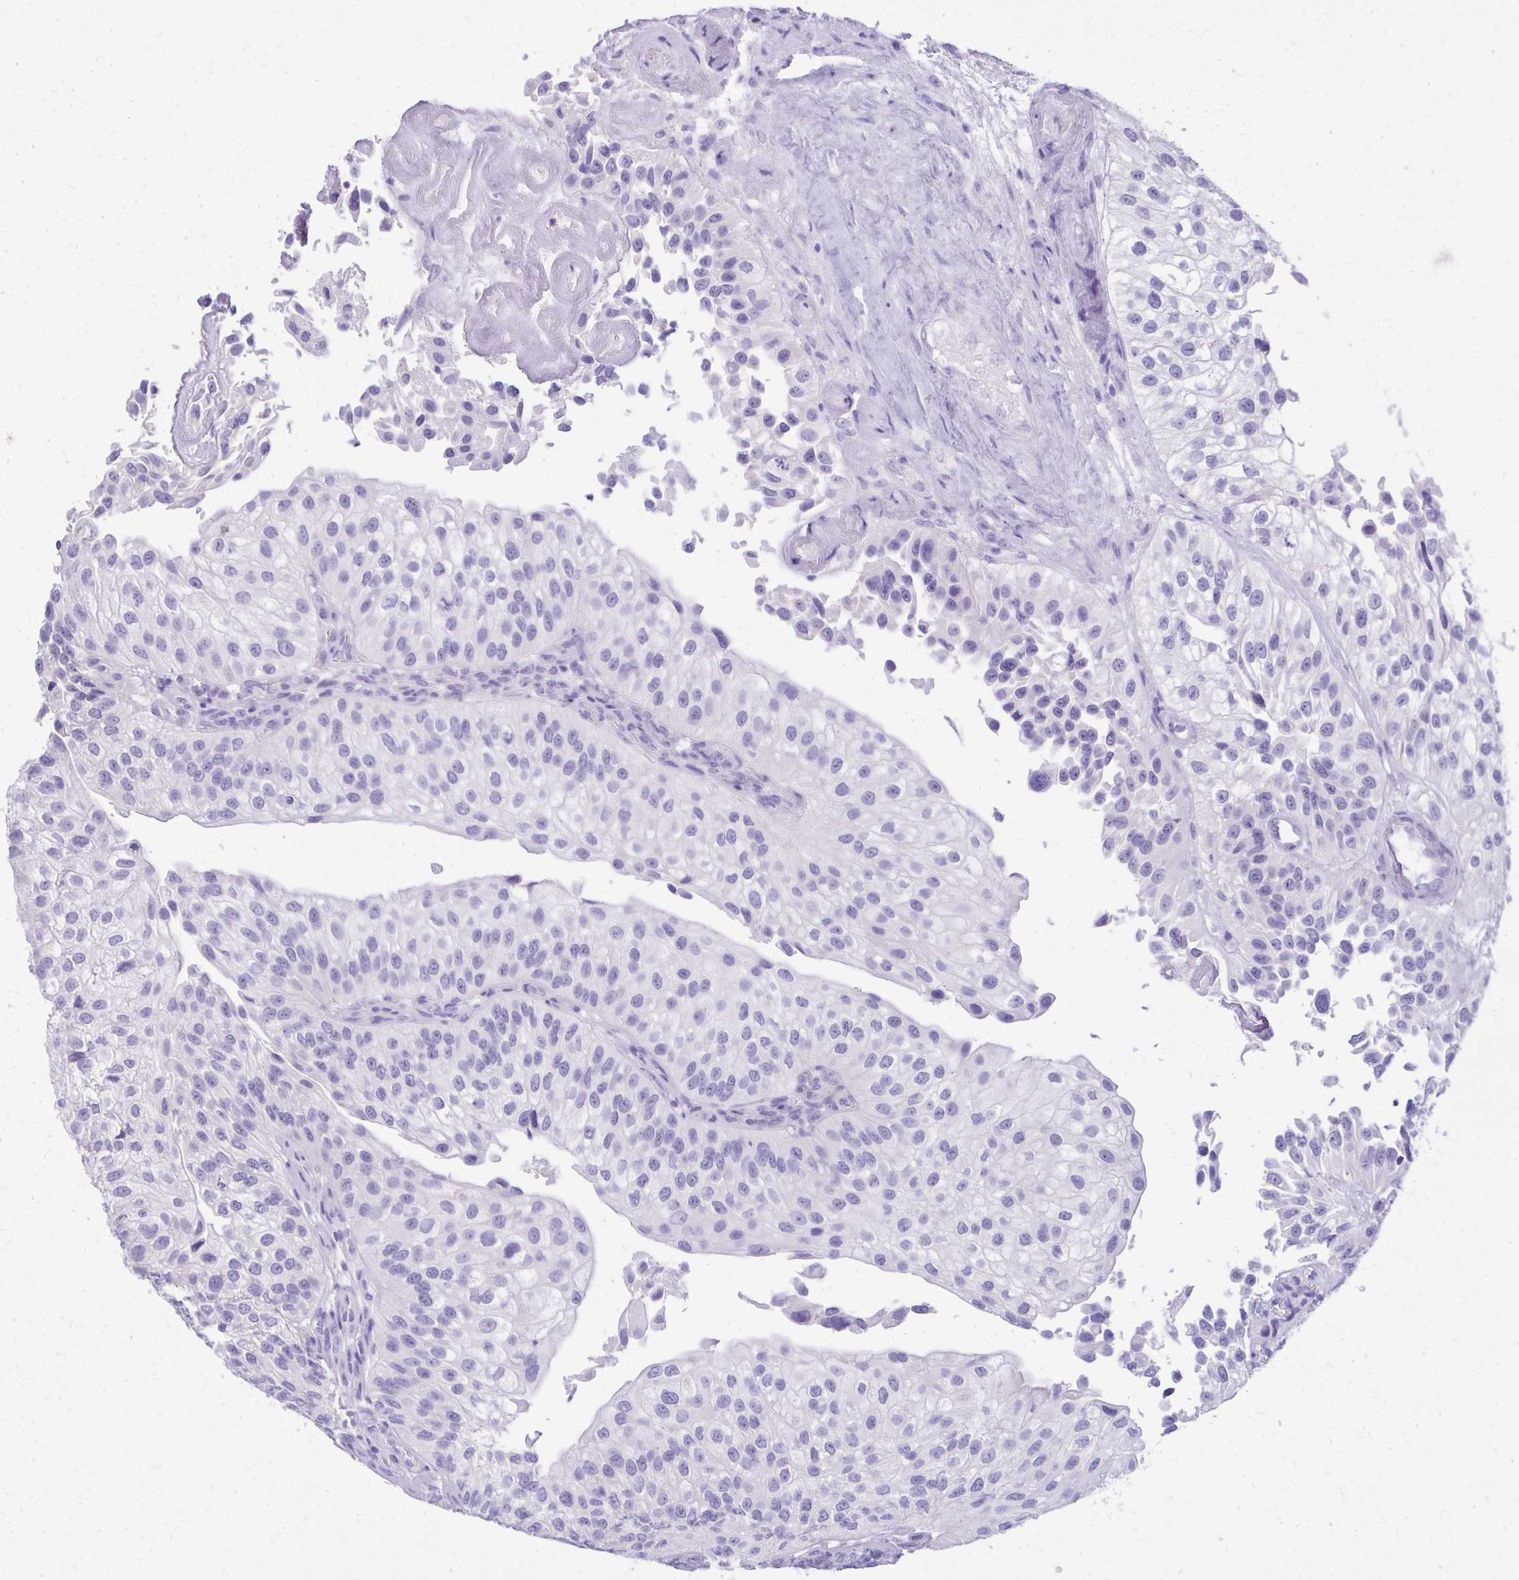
{"staining": {"intensity": "negative", "quantity": "none", "location": "none"}, "tissue": "urothelial cancer", "cell_type": "Tumor cells", "image_type": "cancer", "snomed": [{"axis": "morphology", "description": "Urothelial carcinoma, NOS"}, {"axis": "topography", "description": "Urinary bladder"}], "caption": "Human transitional cell carcinoma stained for a protein using immunohistochemistry (IHC) shows no positivity in tumor cells.", "gene": "BCL6B", "patient": {"sex": "male", "age": 87}}